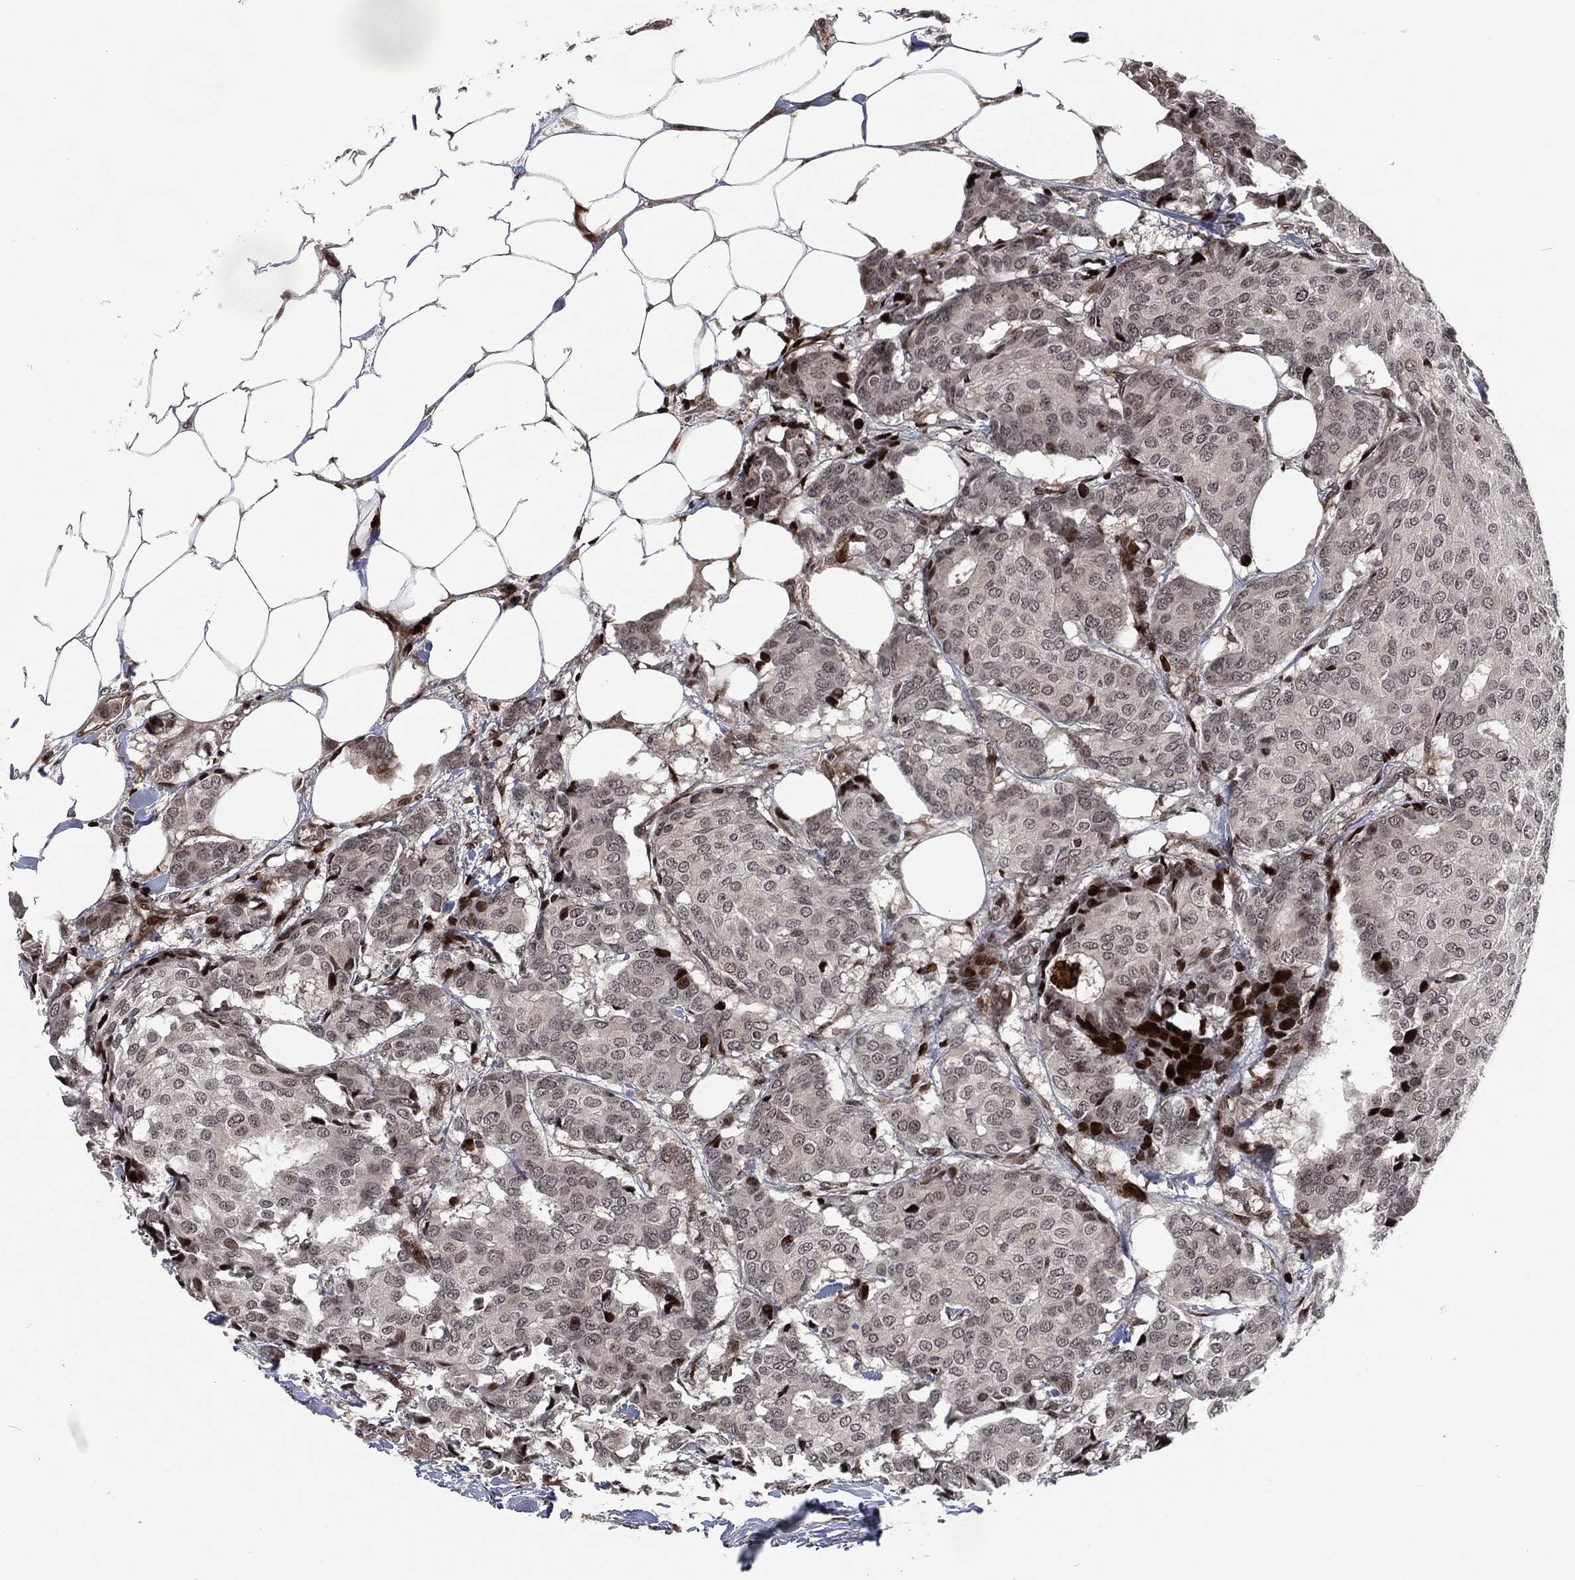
{"staining": {"intensity": "negative", "quantity": "none", "location": "none"}, "tissue": "breast cancer", "cell_type": "Tumor cells", "image_type": "cancer", "snomed": [{"axis": "morphology", "description": "Duct carcinoma"}, {"axis": "topography", "description": "Breast"}], "caption": "The IHC image has no significant positivity in tumor cells of breast cancer tissue. (DAB immunohistochemistry (IHC) visualized using brightfield microscopy, high magnification).", "gene": "EGFR", "patient": {"sex": "female", "age": 75}}